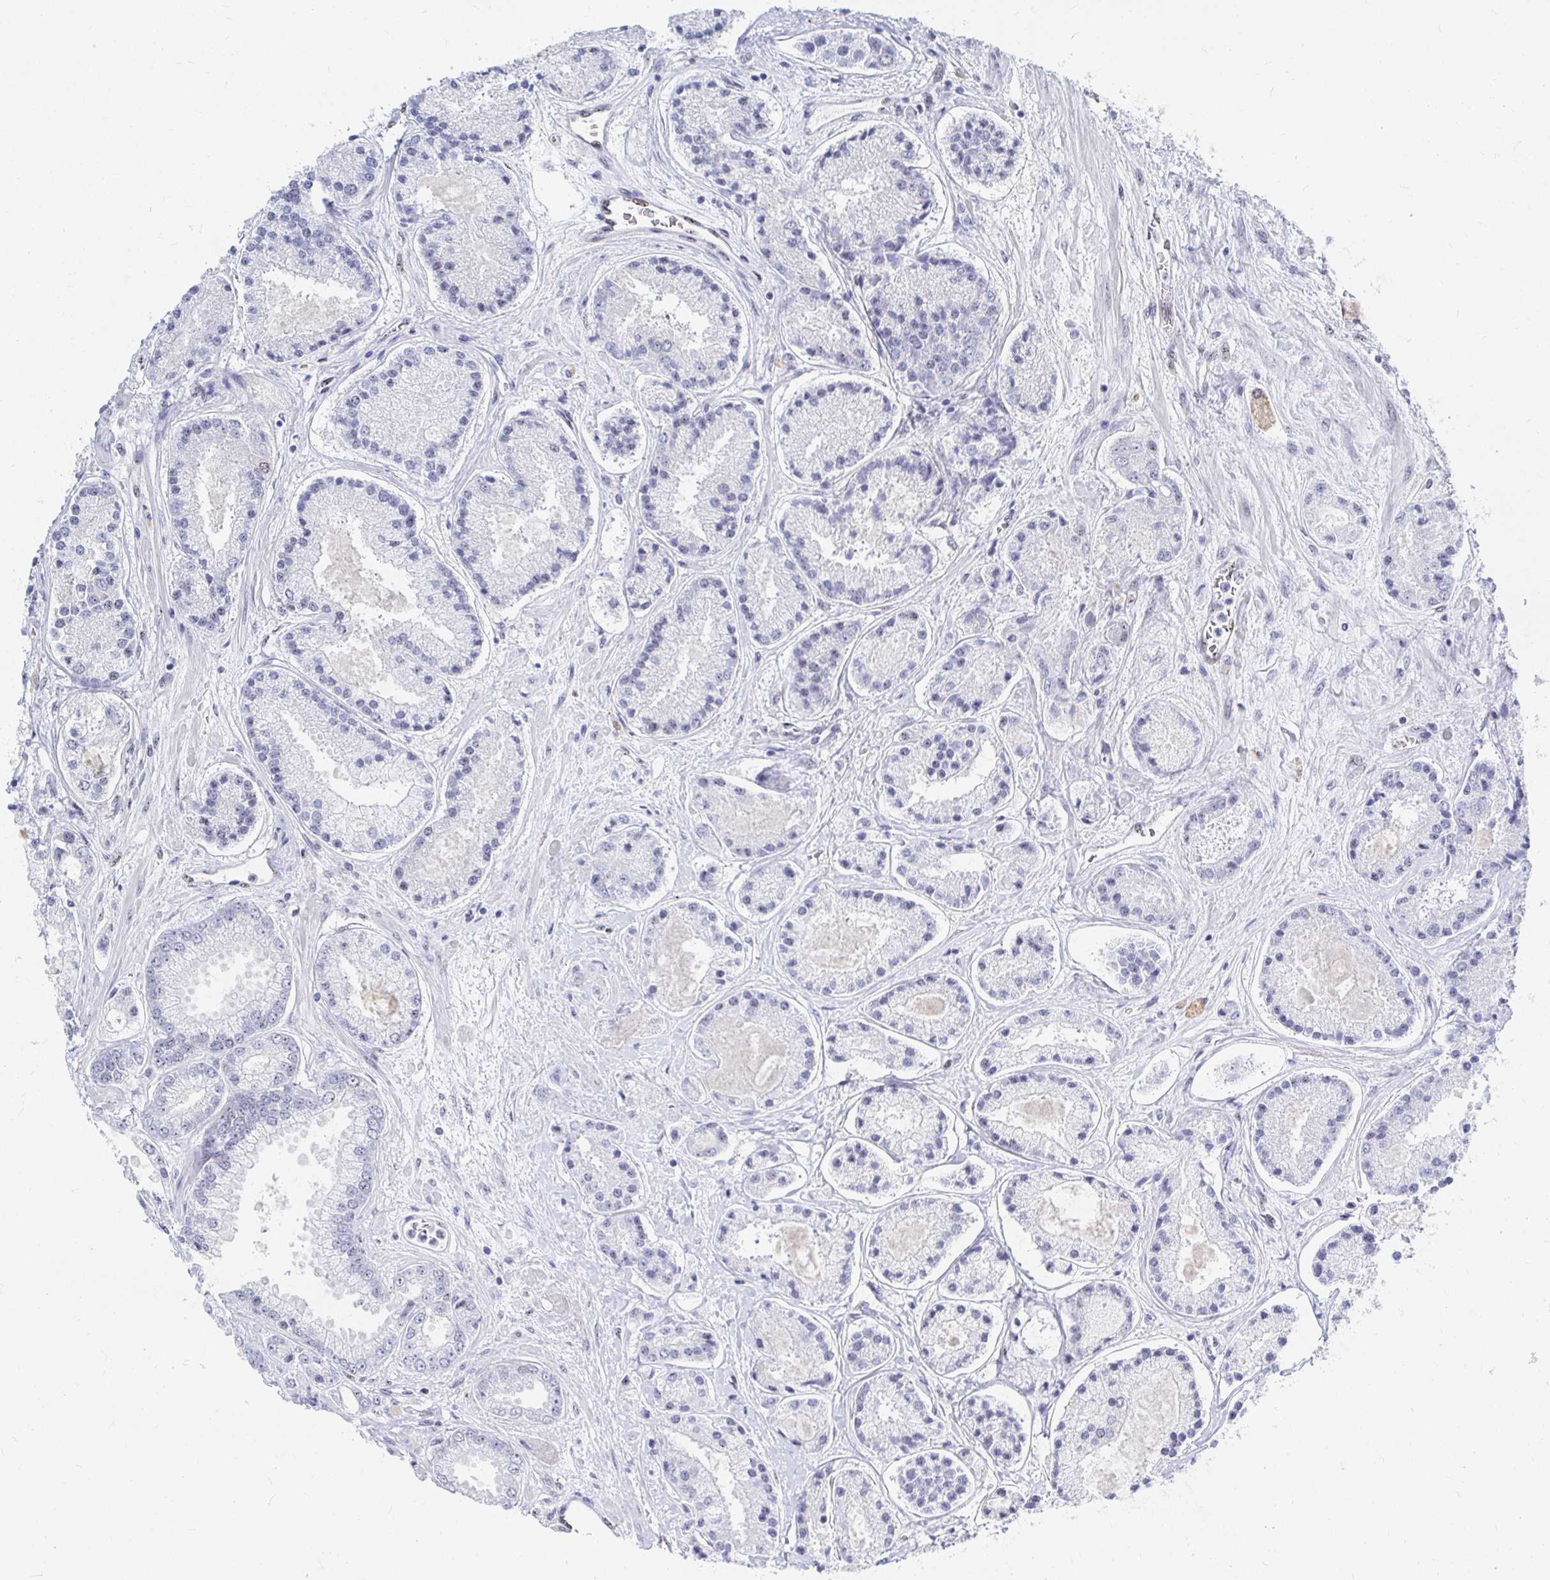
{"staining": {"intensity": "negative", "quantity": "none", "location": "none"}, "tissue": "prostate cancer", "cell_type": "Tumor cells", "image_type": "cancer", "snomed": [{"axis": "morphology", "description": "Adenocarcinoma, High grade"}, {"axis": "topography", "description": "Prostate"}], "caption": "This is a photomicrograph of immunohistochemistry (IHC) staining of adenocarcinoma (high-grade) (prostate), which shows no staining in tumor cells. (DAB (3,3'-diaminobenzidine) immunohistochemistry (IHC) with hematoxylin counter stain).", "gene": "CLIC3", "patient": {"sex": "male", "age": 67}}